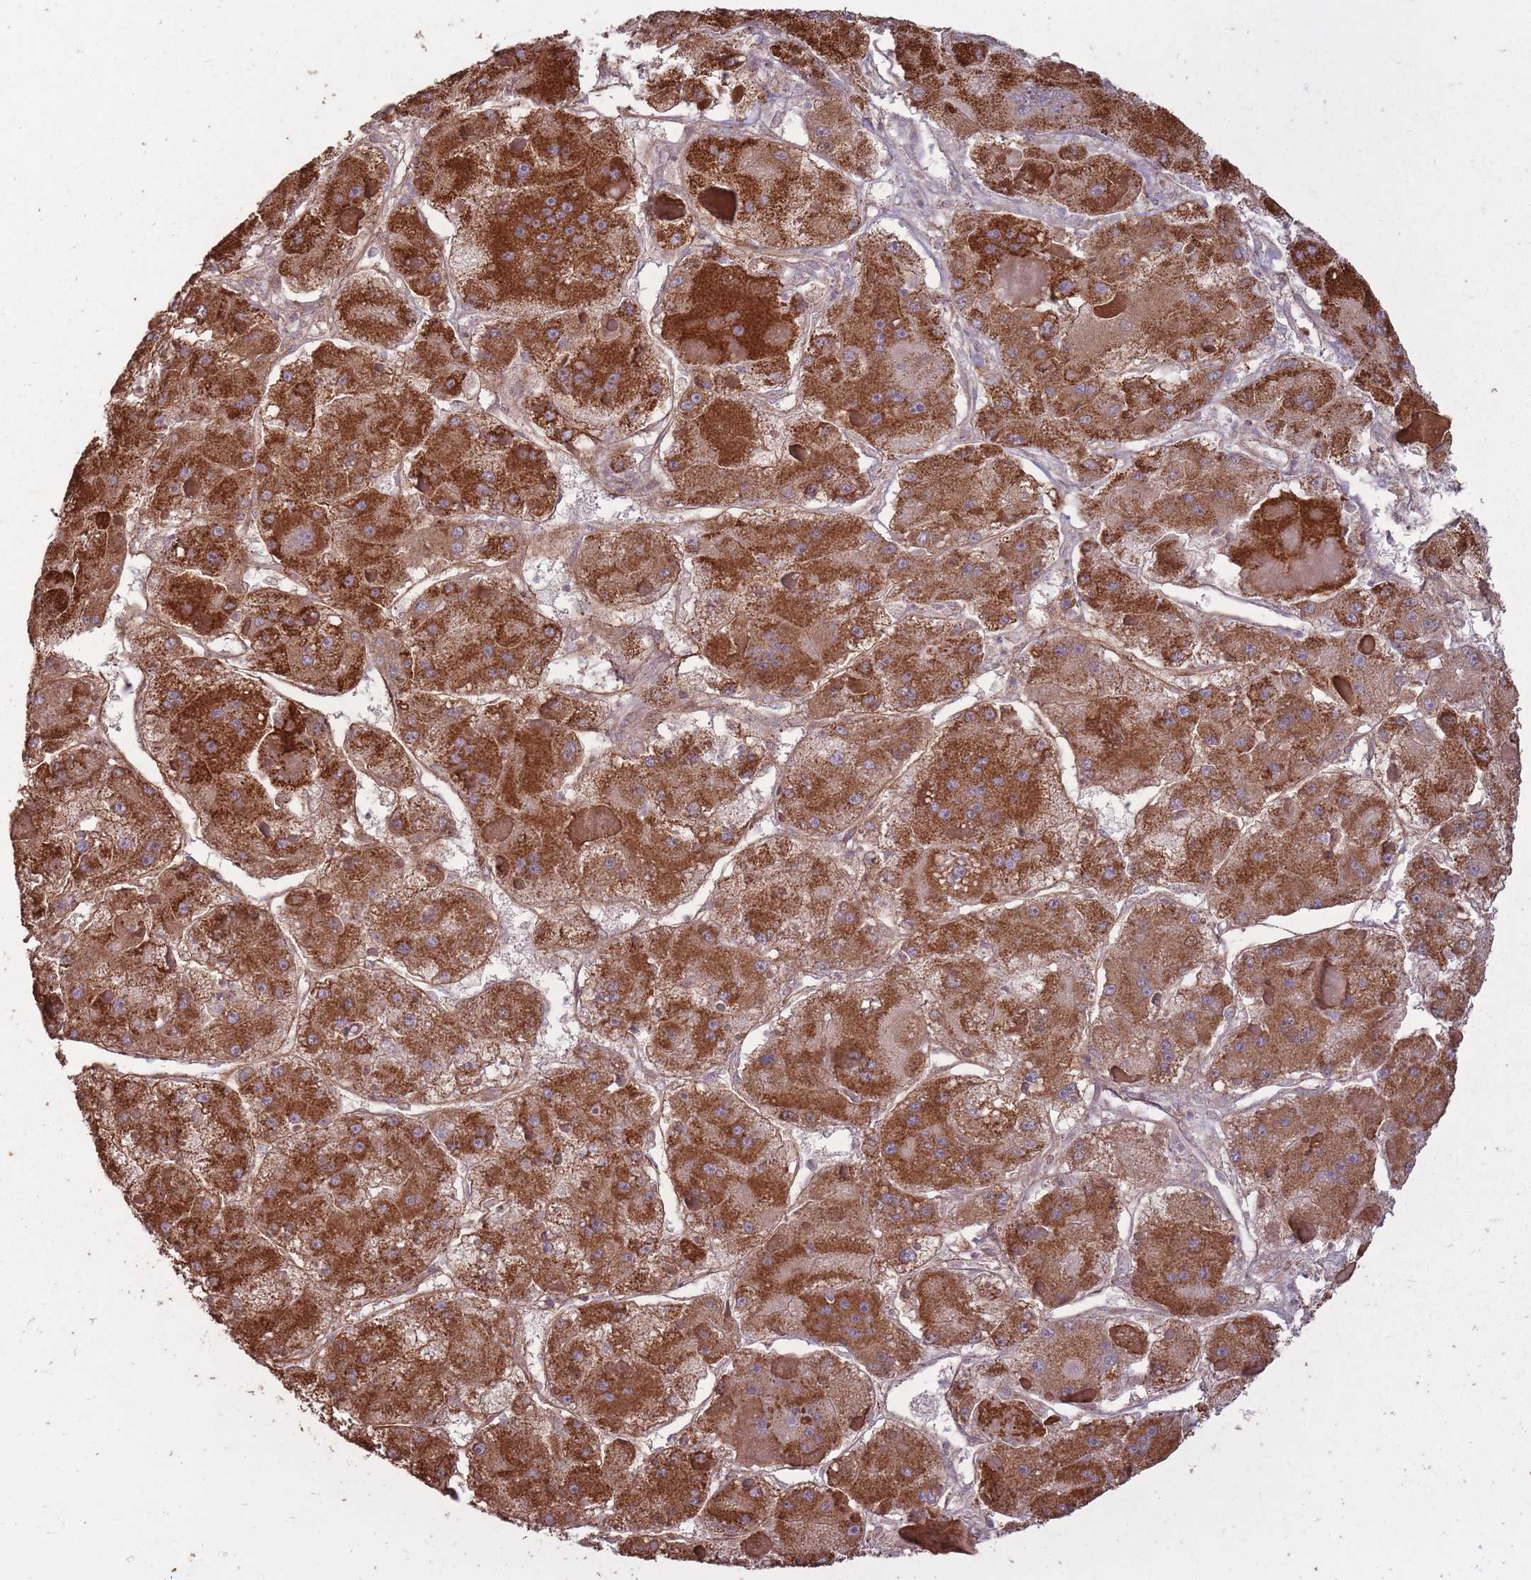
{"staining": {"intensity": "strong", "quantity": ">75%", "location": "cytoplasmic/membranous"}, "tissue": "liver cancer", "cell_type": "Tumor cells", "image_type": "cancer", "snomed": [{"axis": "morphology", "description": "Carcinoma, Hepatocellular, NOS"}, {"axis": "topography", "description": "Liver"}], "caption": "Liver cancer (hepatocellular carcinoma) stained for a protein displays strong cytoplasmic/membranous positivity in tumor cells.", "gene": "CNOT8", "patient": {"sex": "female", "age": 73}}